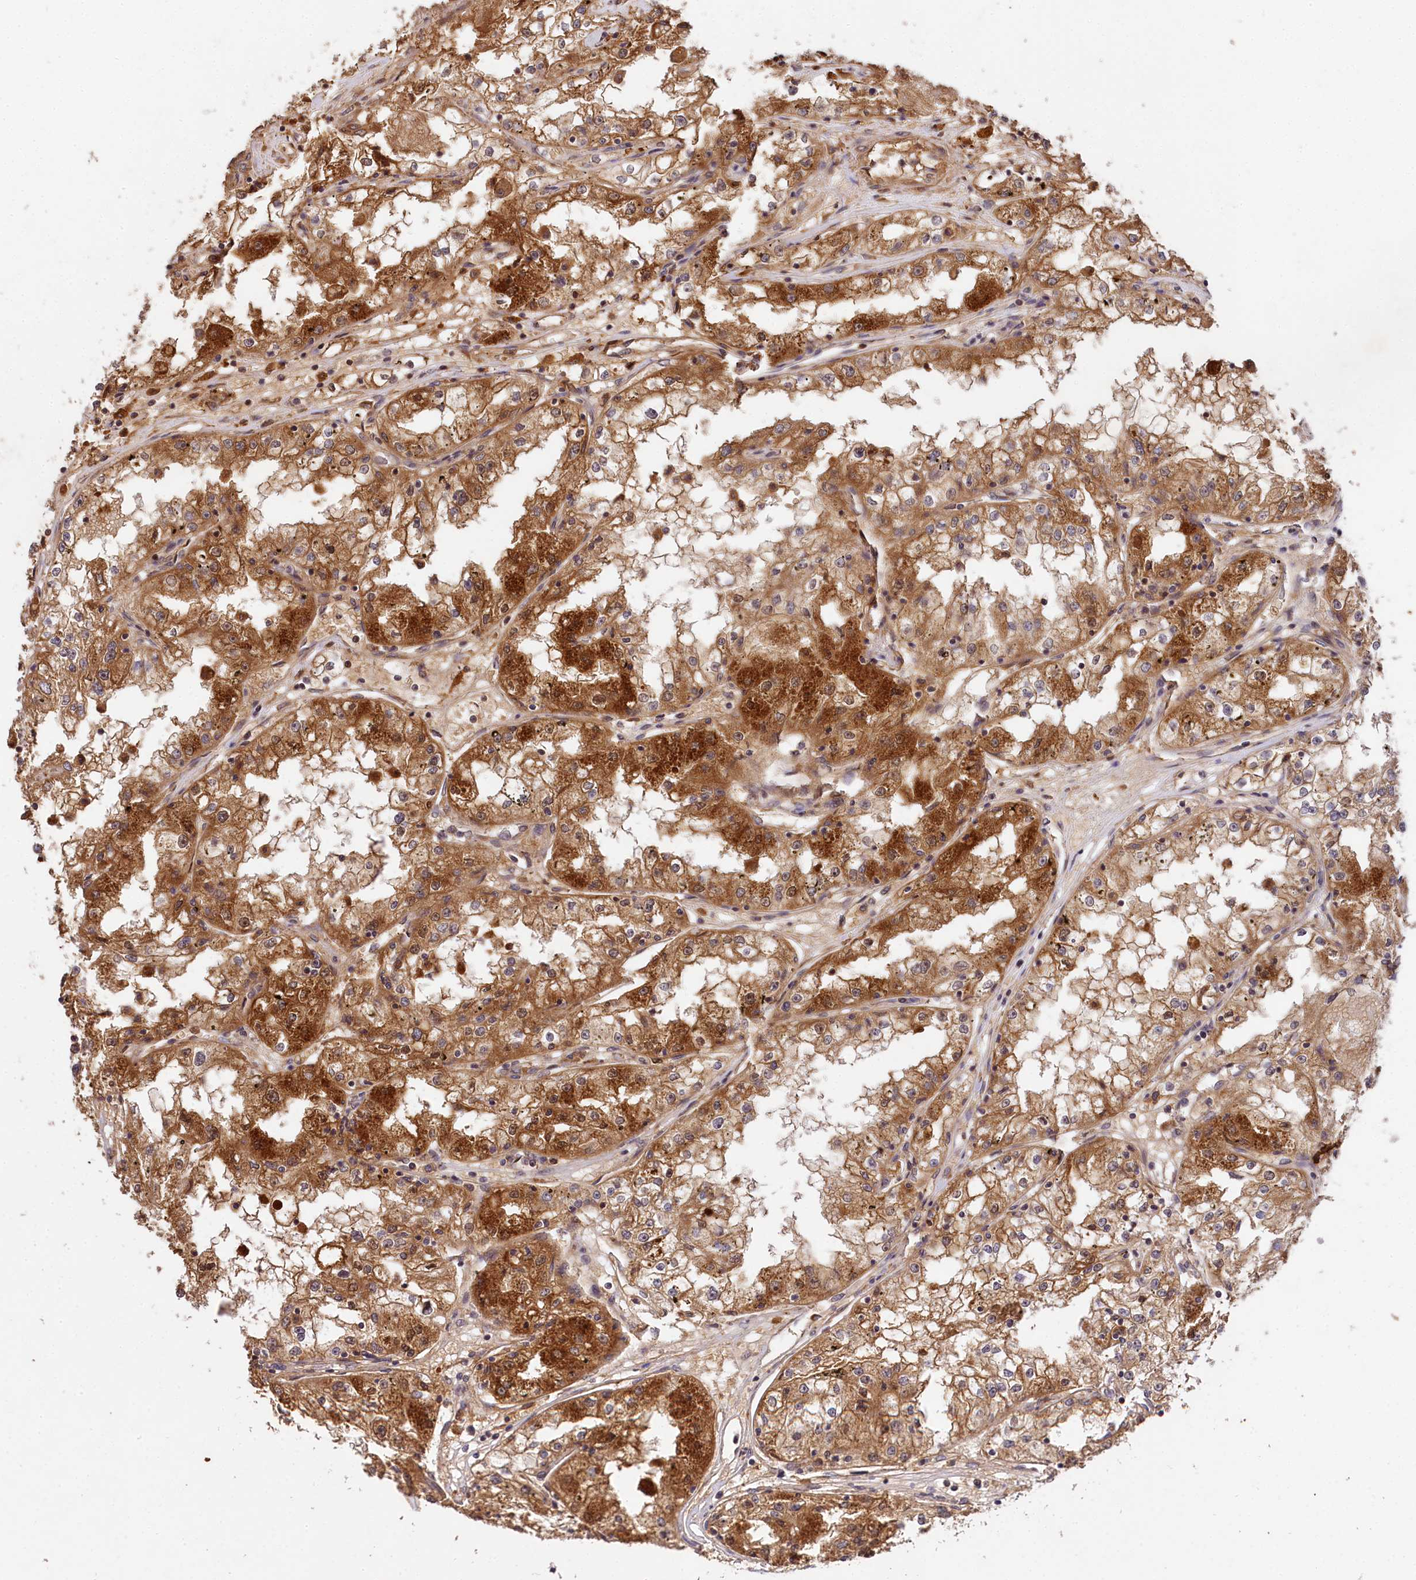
{"staining": {"intensity": "moderate", "quantity": ">75%", "location": "cytoplasmic/membranous"}, "tissue": "renal cancer", "cell_type": "Tumor cells", "image_type": "cancer", "snomed": [{"axis": "morphology", "description": "Adenocarcinoma, NOS"}, {"axis": "topography", "description": "Kidney"}], "caption": "Immunohistochemistry (IHC) (DAB (3,3'-diaminobenzidine)) staining of renal cancer displays moderate cytoplasmic/membranous protein positivity in approximately >75% of tumor cells. (DAB = brown stain, brightfield microscopy at high magnification).", "gene": "MCF2L2", "patient": {"sex": "male", "age": 56}}